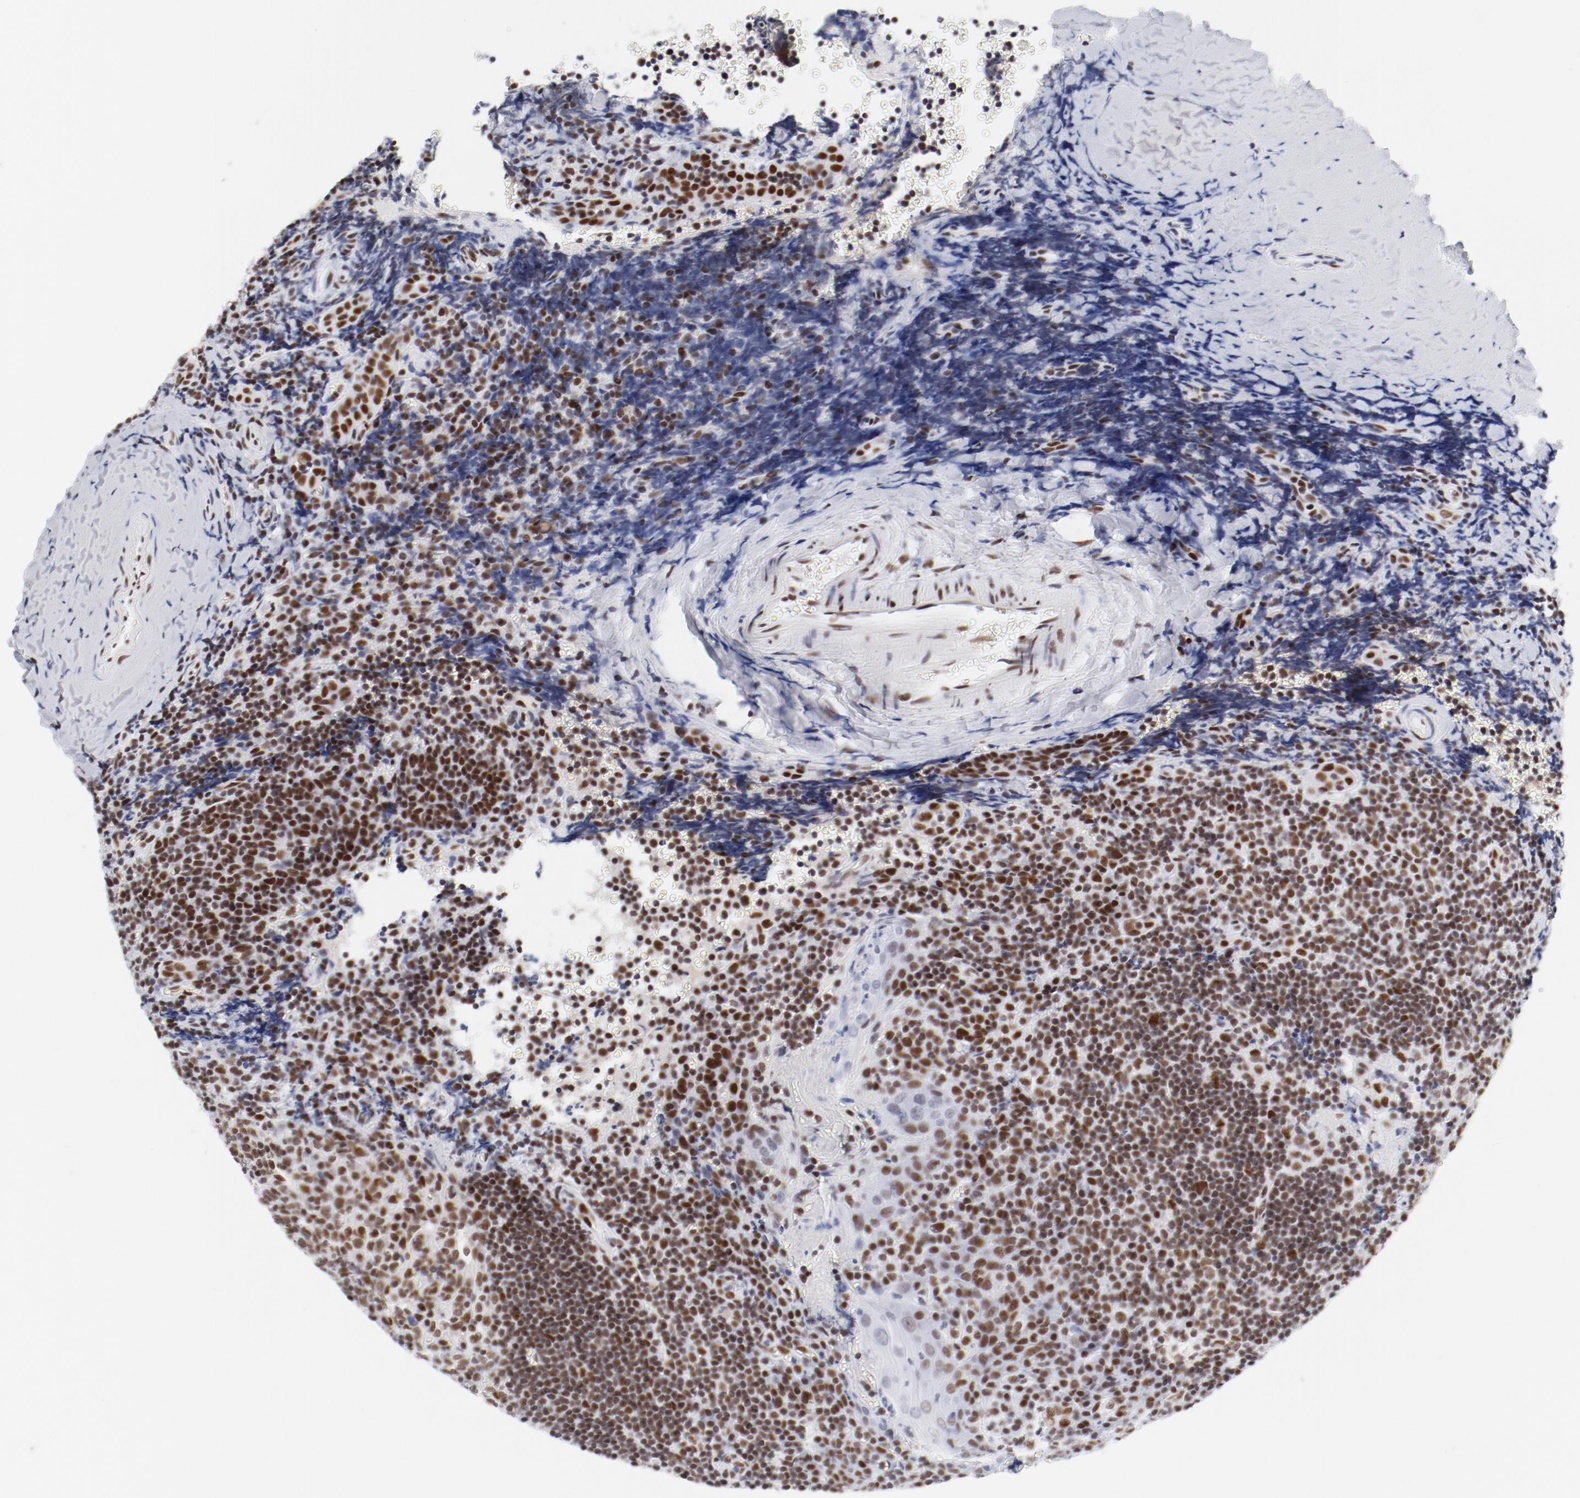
{"staining": {"intensity": "moderate", "quantity": ">75%", "location": "nuclear"}, "tissue": "tonsil", "cell_type": "Germinal center cells", "image_type": "normal", "snomed": [{"axis": "morphology", "description": "Normal tissue, NOS"}, {"axis": "topography", "description": "Tonsil"}], "caption": "Moderate nuclear expression is identified in about >75% of germinal center cells in normal tonsil.", "gene": "ATF2", "patient": {"sex": "male", "age": 20}}